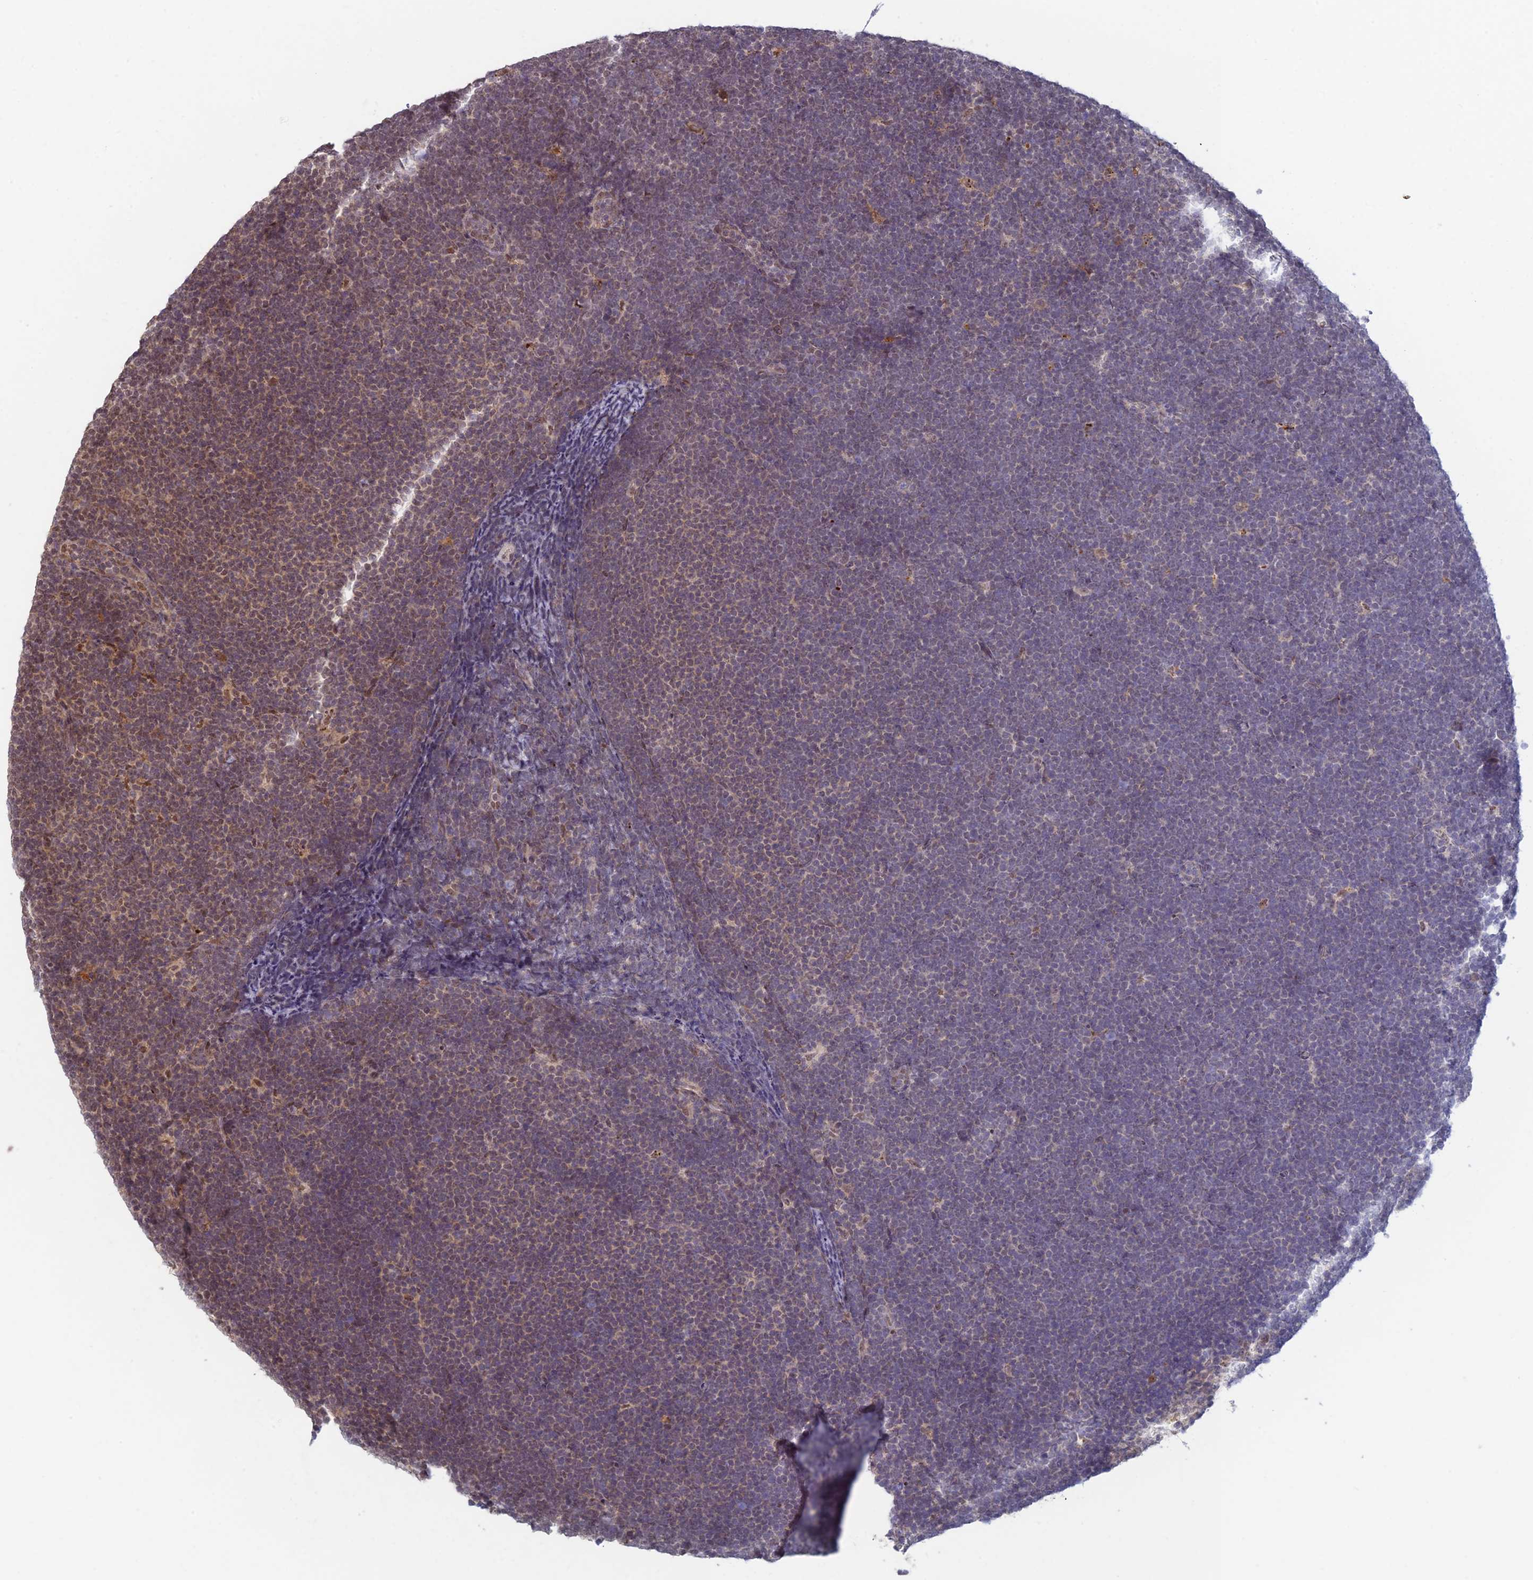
{"staining": {"intensity": "weak", "quantity": "25%-75%", "location": "nuclear"}, "tissue": "lymphoma", "cell_type": "Tumor cells", "image_type": "cancer", "snomed": [{"axis": "morphology", "description": "Malignant lymphoma, non-Hodgkin's type, High grade"}, {"axis": "topography", "description": "Lymph node"}], "caption": "Protein staining by immunohistochemistry (IHC) shows weak nuclear expression in about 25%-75% of tumor cells in lymphoma. (Stains: DAB (3,3'-diaminobenzidine) in brown, nuclei in blue, Microscopy: brightfield microscopy at high magnification).", "gene": "RANBP3", "patient": {"sex": "male", "age": 13}}